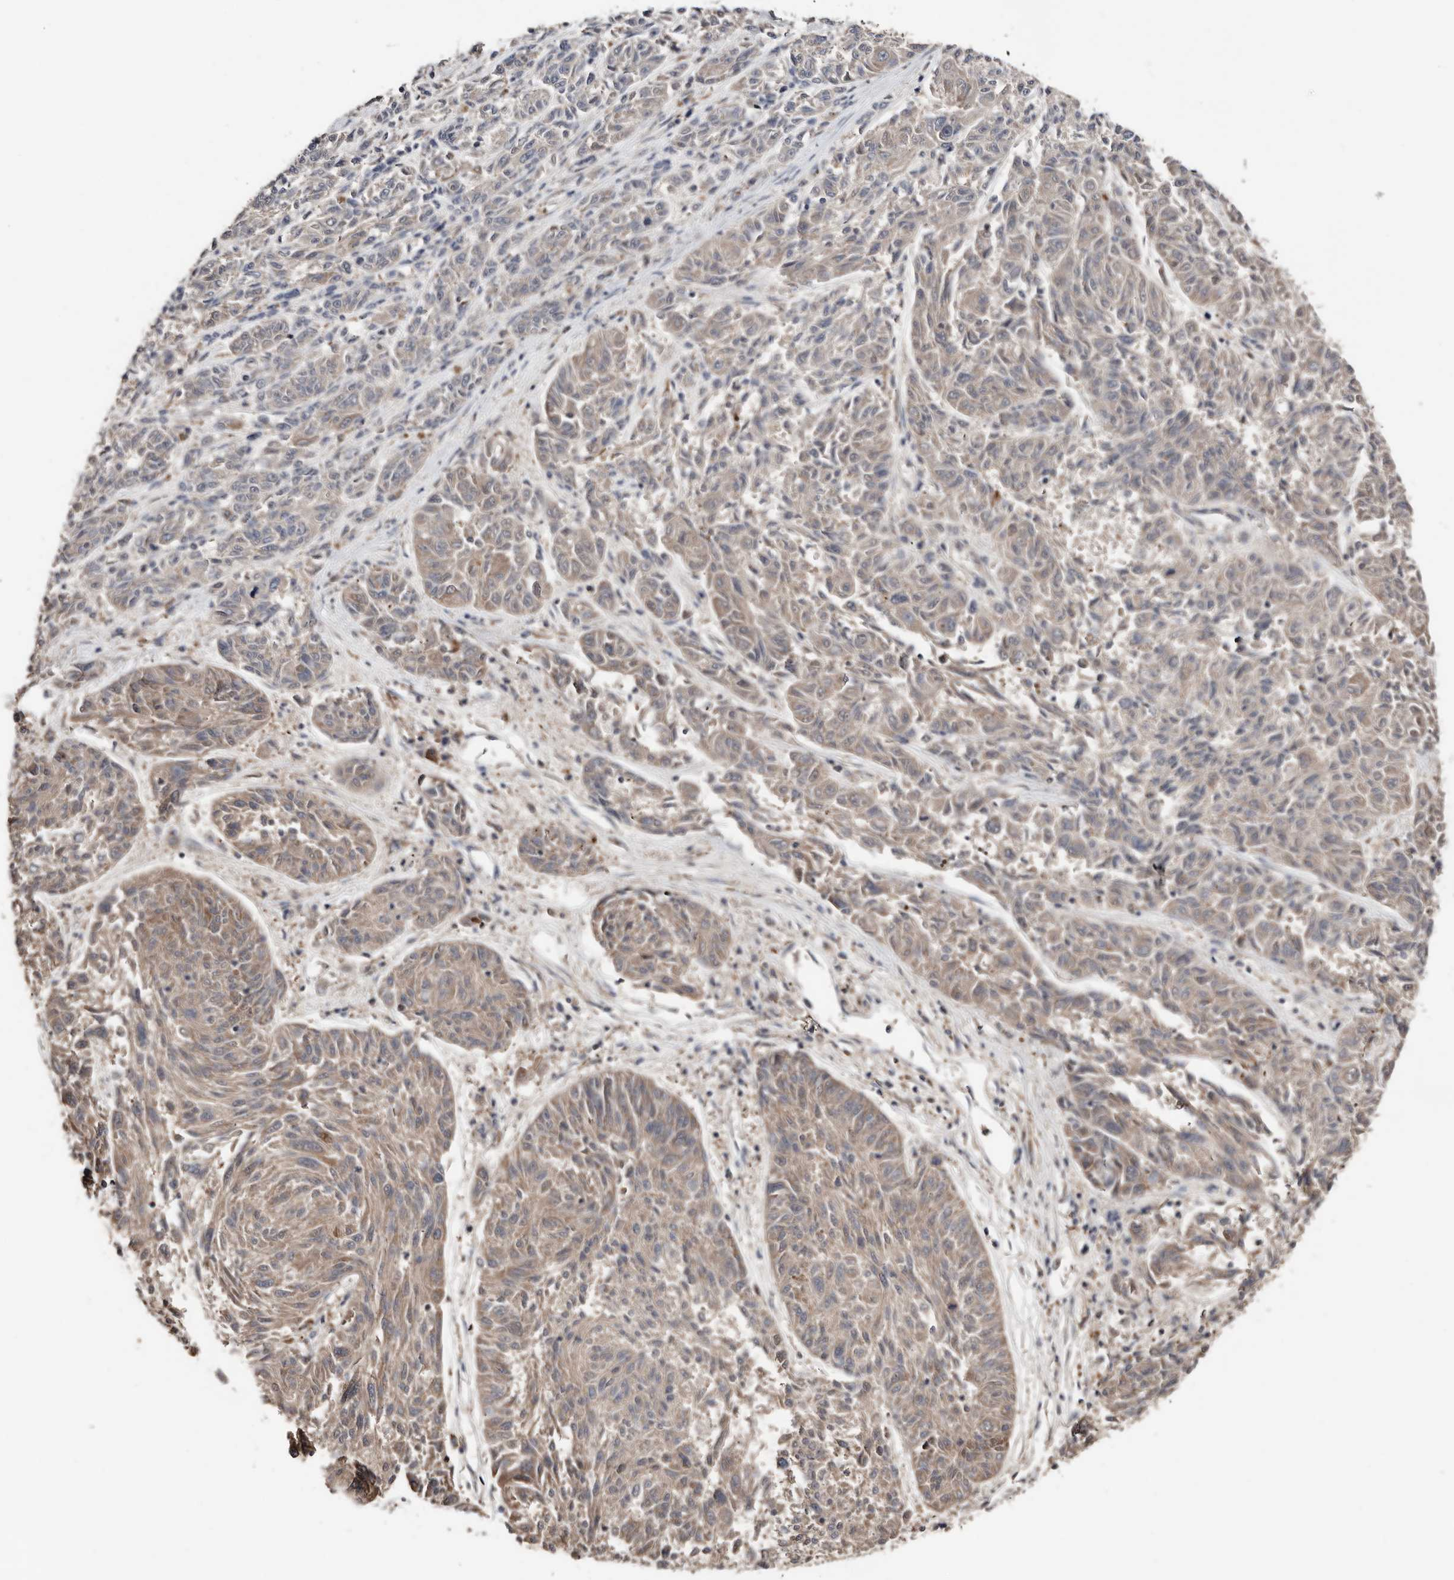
{"staining": {"intensity": "weak", "quantity": "25%-75%", "location": "cytoplasmic/membranous"}, "tissue": "melanoma", "cell_type": "Tumor cells", "image_type": "cancer", "snomed": [{"axis": "morphology", "description": "Malignant melanoma, NOS"}, {"axis": "topography", "description": "Skin"}], "caption": "A brown stain shows weak cytoplasmic/membranous staining of a protein in melanoma tumor cells.", "gene": "SLC39A2", "patient": {"sex": "male", "age": 53}}